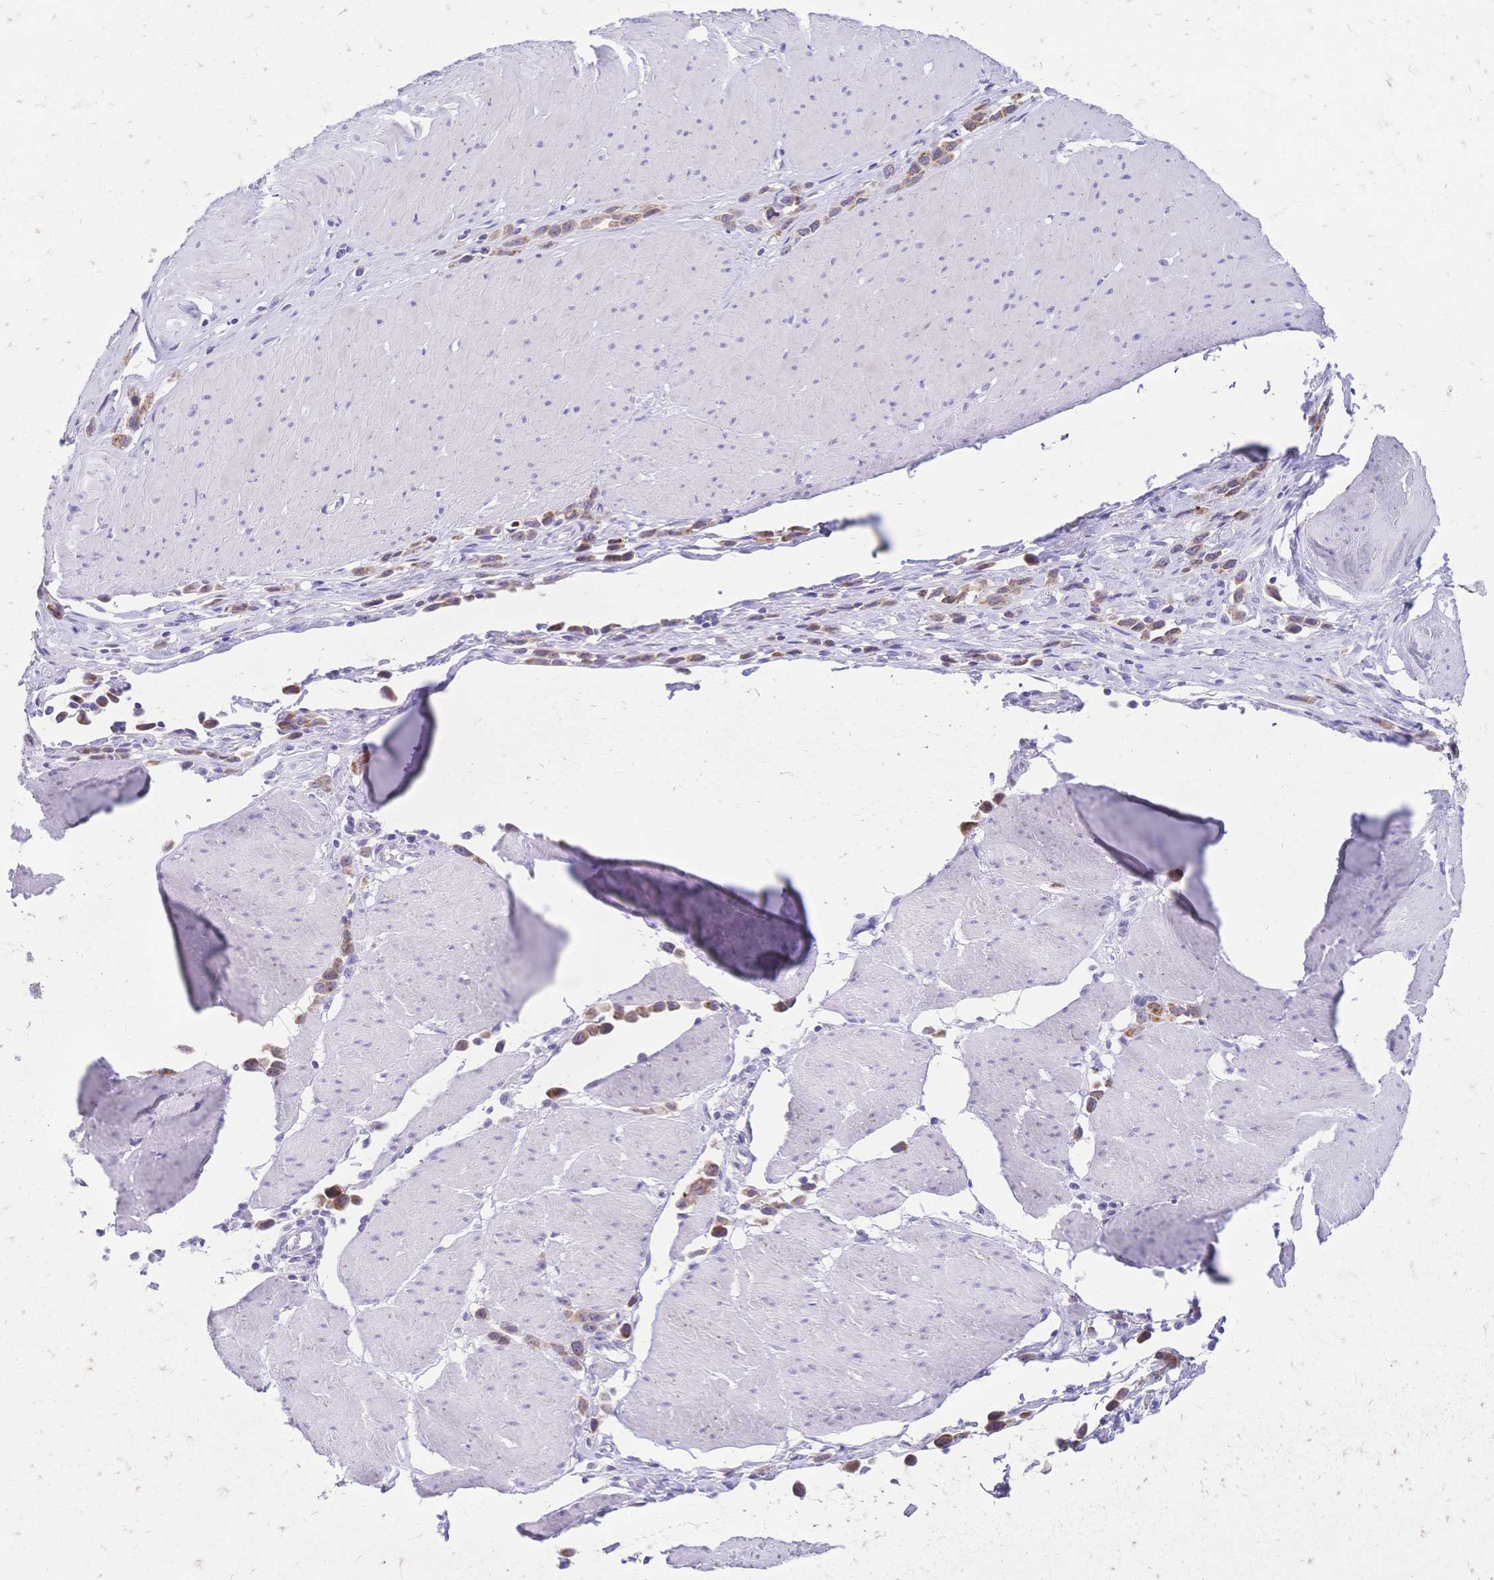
{"staining": {"intensity": "moderate", "quantity": ">75%", "location": "cytoplasmic/membranous"}, "tissue": "stomach cancer", "cell_type": "Tumor cells", "image_type": "cancer", "snomed": [{"axis": "morphology", "description": "Adenocarcinoma, NOS"}, {"axis": "topography", "description": "Stomach"}], "caption": "Immunohistochemistry image of human stomach cancer (adenocarcinoma) stained for a protein (brown), which shows medium levels of moderate cytoplasmic/membranous staining in approximately >75% of tumor cells.", "gene": "GRB7", "patient": {"sex": "male", "age": 47}}